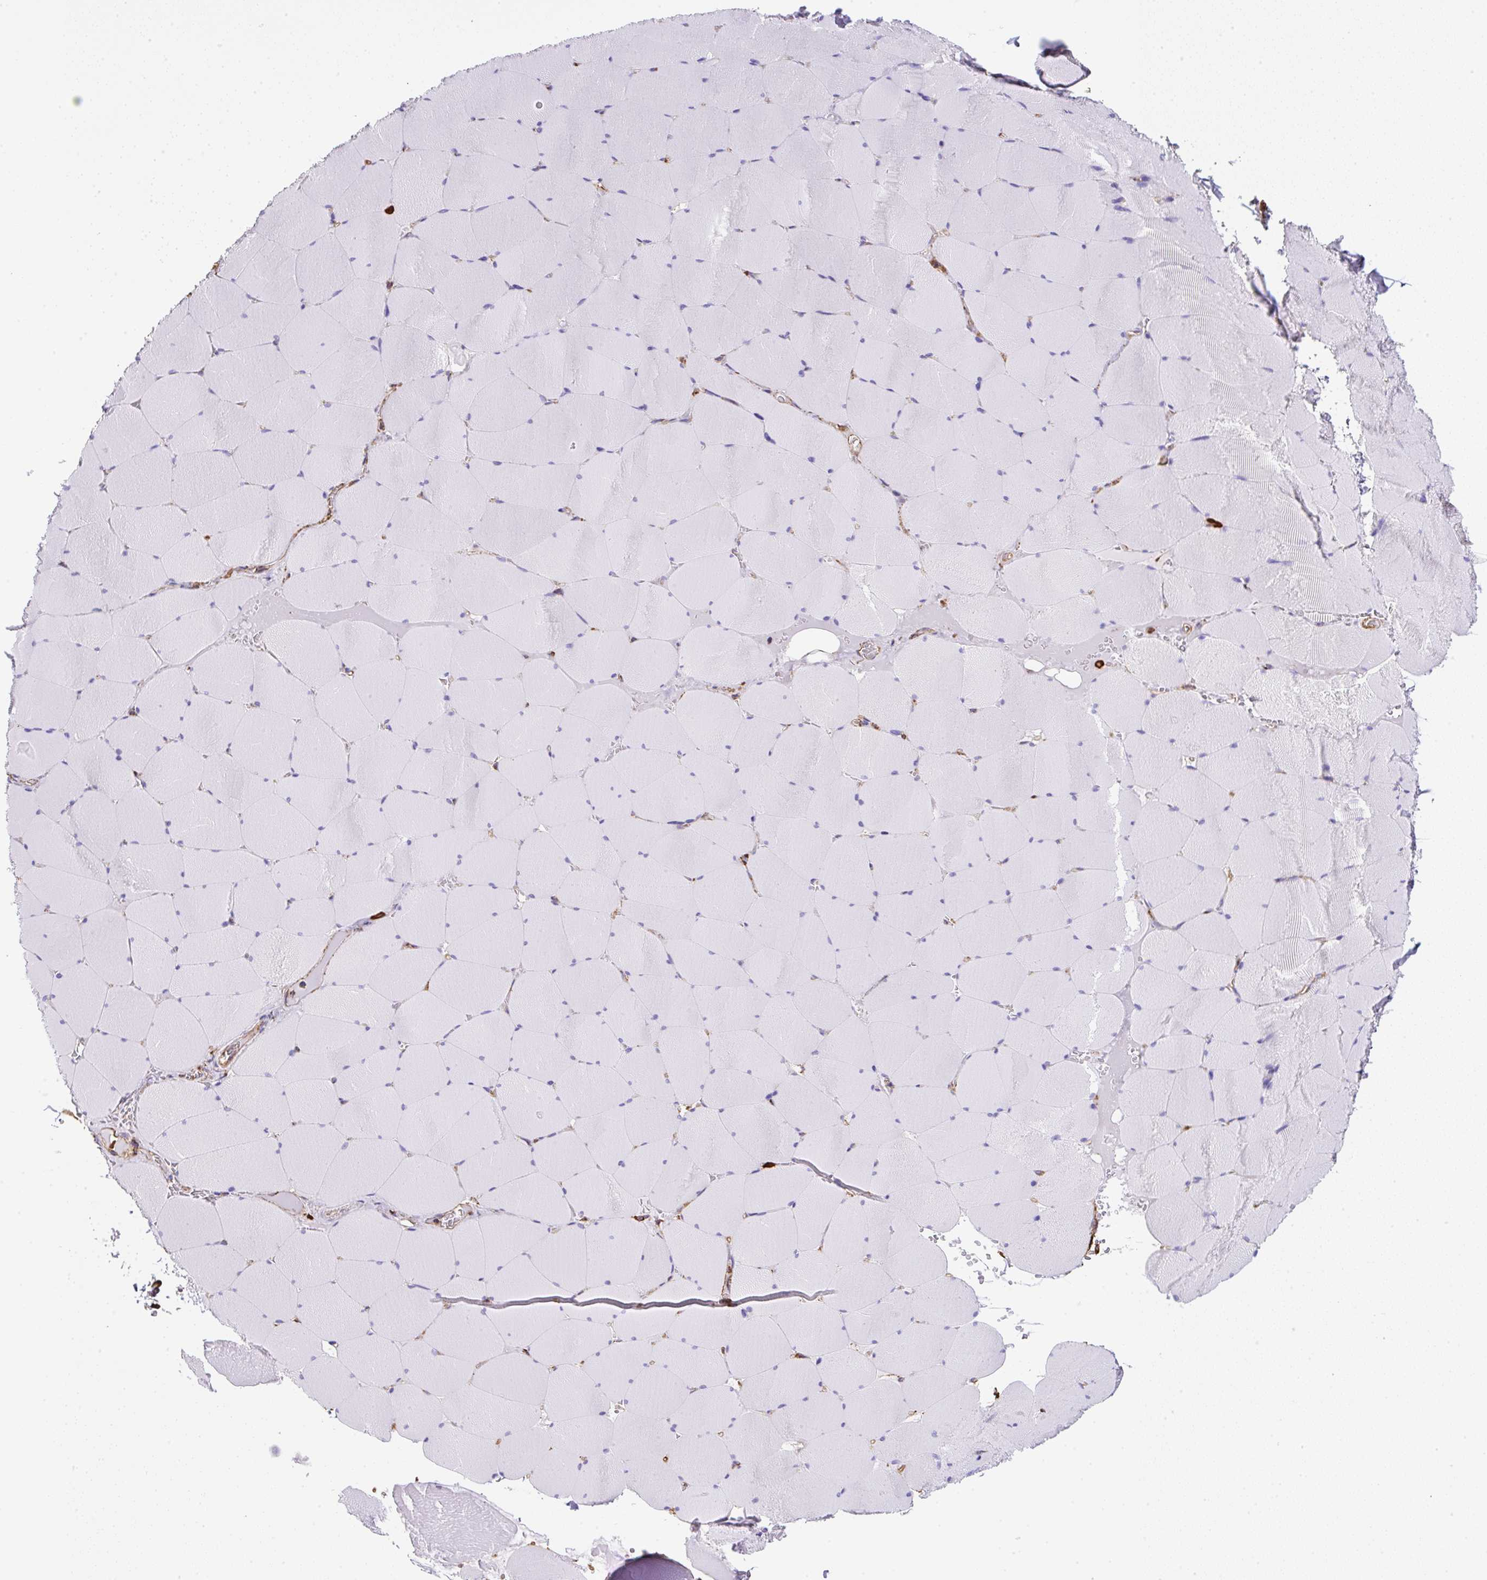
{"staining": {"intensity": "negative", "quantity": "none", "location": "none"}, "tissue": "skeletal muscle", "cell_type": "Myocytes", "image_type": "normal", "snomed": [{"axis": "morphology", "description": "Normal tissue, NOS"}, {"axis": "topography", "description": "Skeletal muscle"}, {"axis": "topography", "description": "Head-Neck"}], "caption": "An immunohistochemistry (IHC) image of normal skeletal muscle is shown. There is no staining in myocytes of skeletal muscle.", "gene": "MAGEB5", "patient": {"sex": "male", "age": 66}}